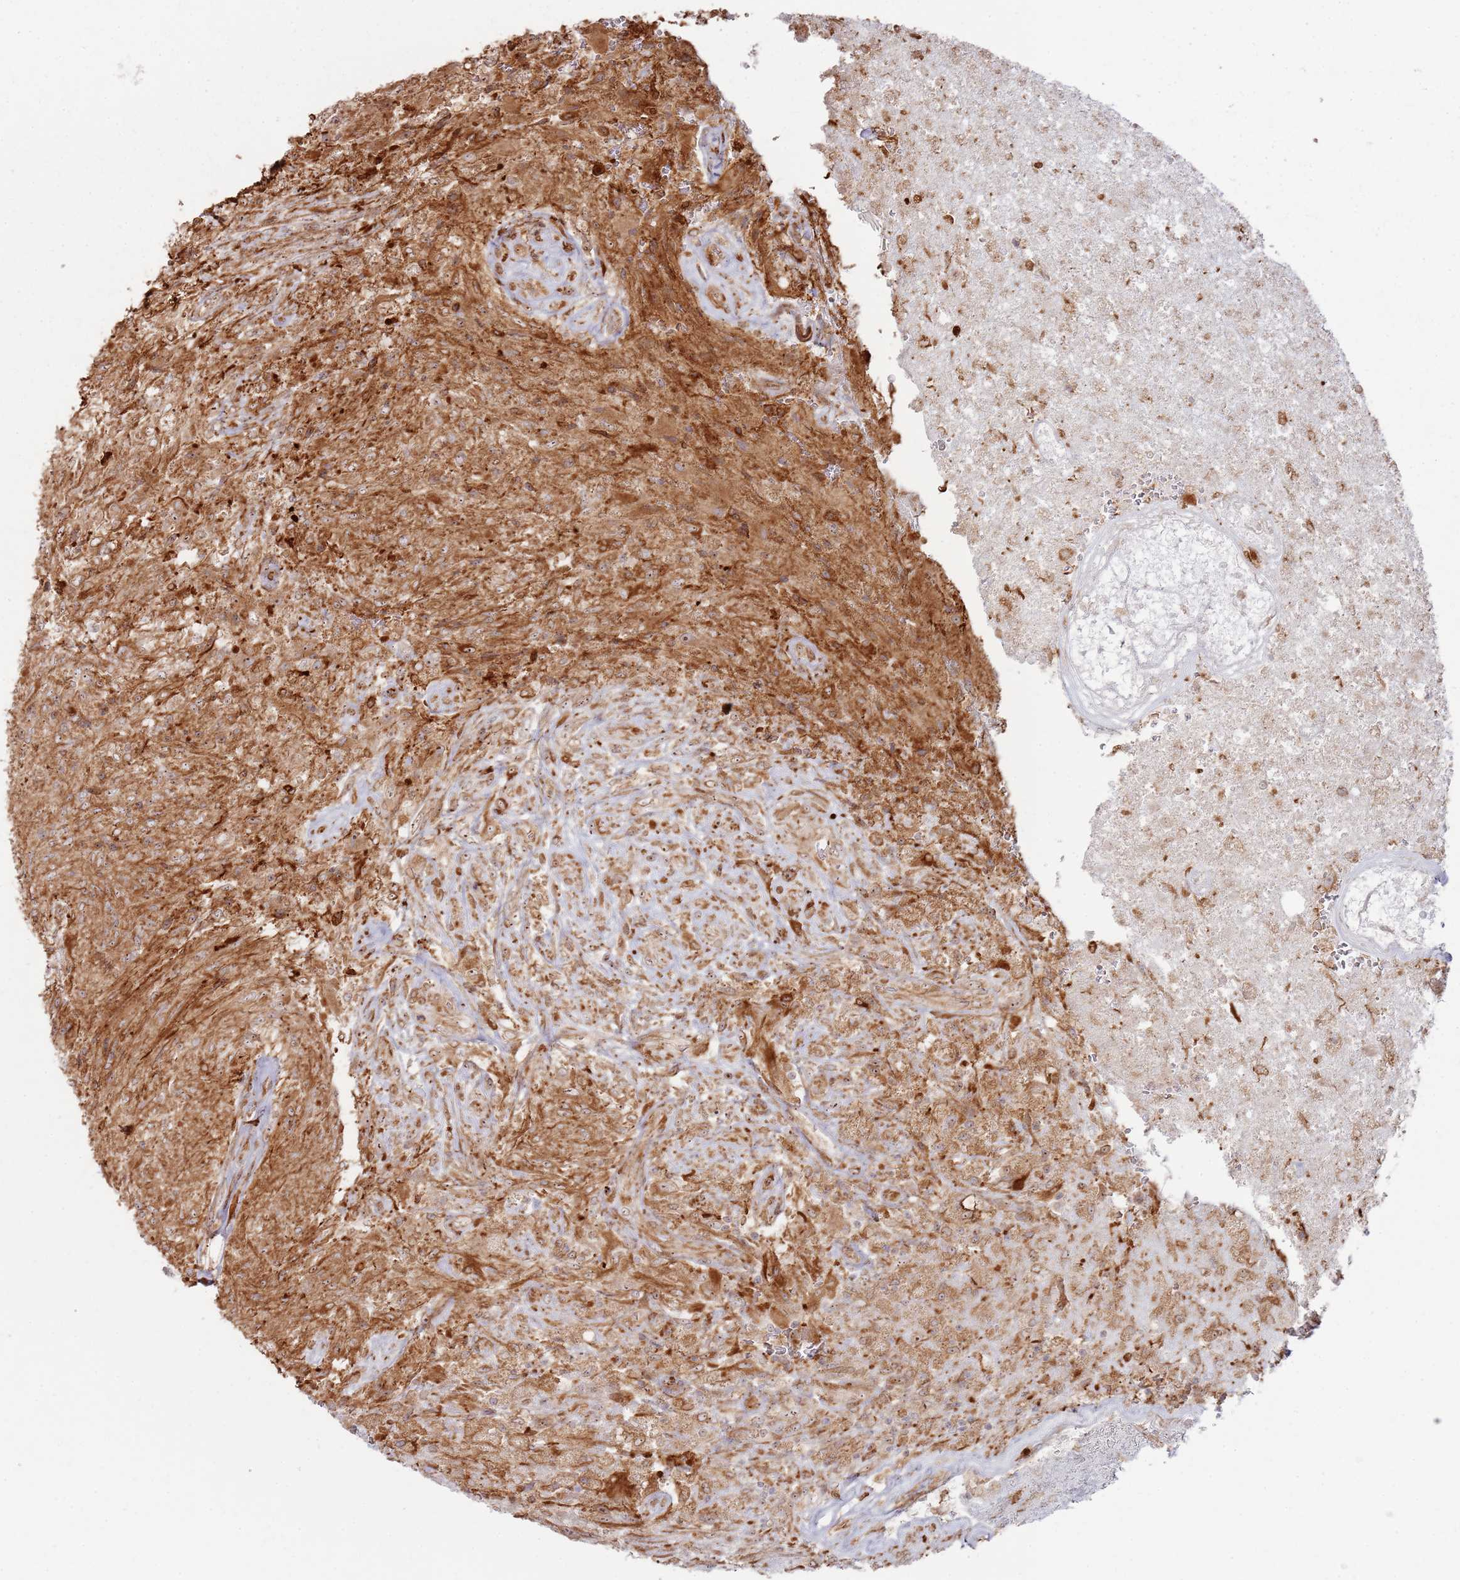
{"staining": {"intensity": "moderate", "quantity": ">75%", "location": "cytoplasmic/membranous"}, "tissue": "glioma", "cell_type": "Tumor cells", "image_type": "cancer", "snomed": [{"axis": "morphology", "description": "Glioma, malignant, High grade"}, {"axis": "topography", "description": "Brain"}], "caption": "This photomicrograph demonstrates immunohistochemistry staining of human high-grade glioma (malignant), with medium moderate cytoplasmic/membranous staining in about >75% of tumor cells.", "gene": "PHF21A", "patient": {"sex": "male", "age": 56}}